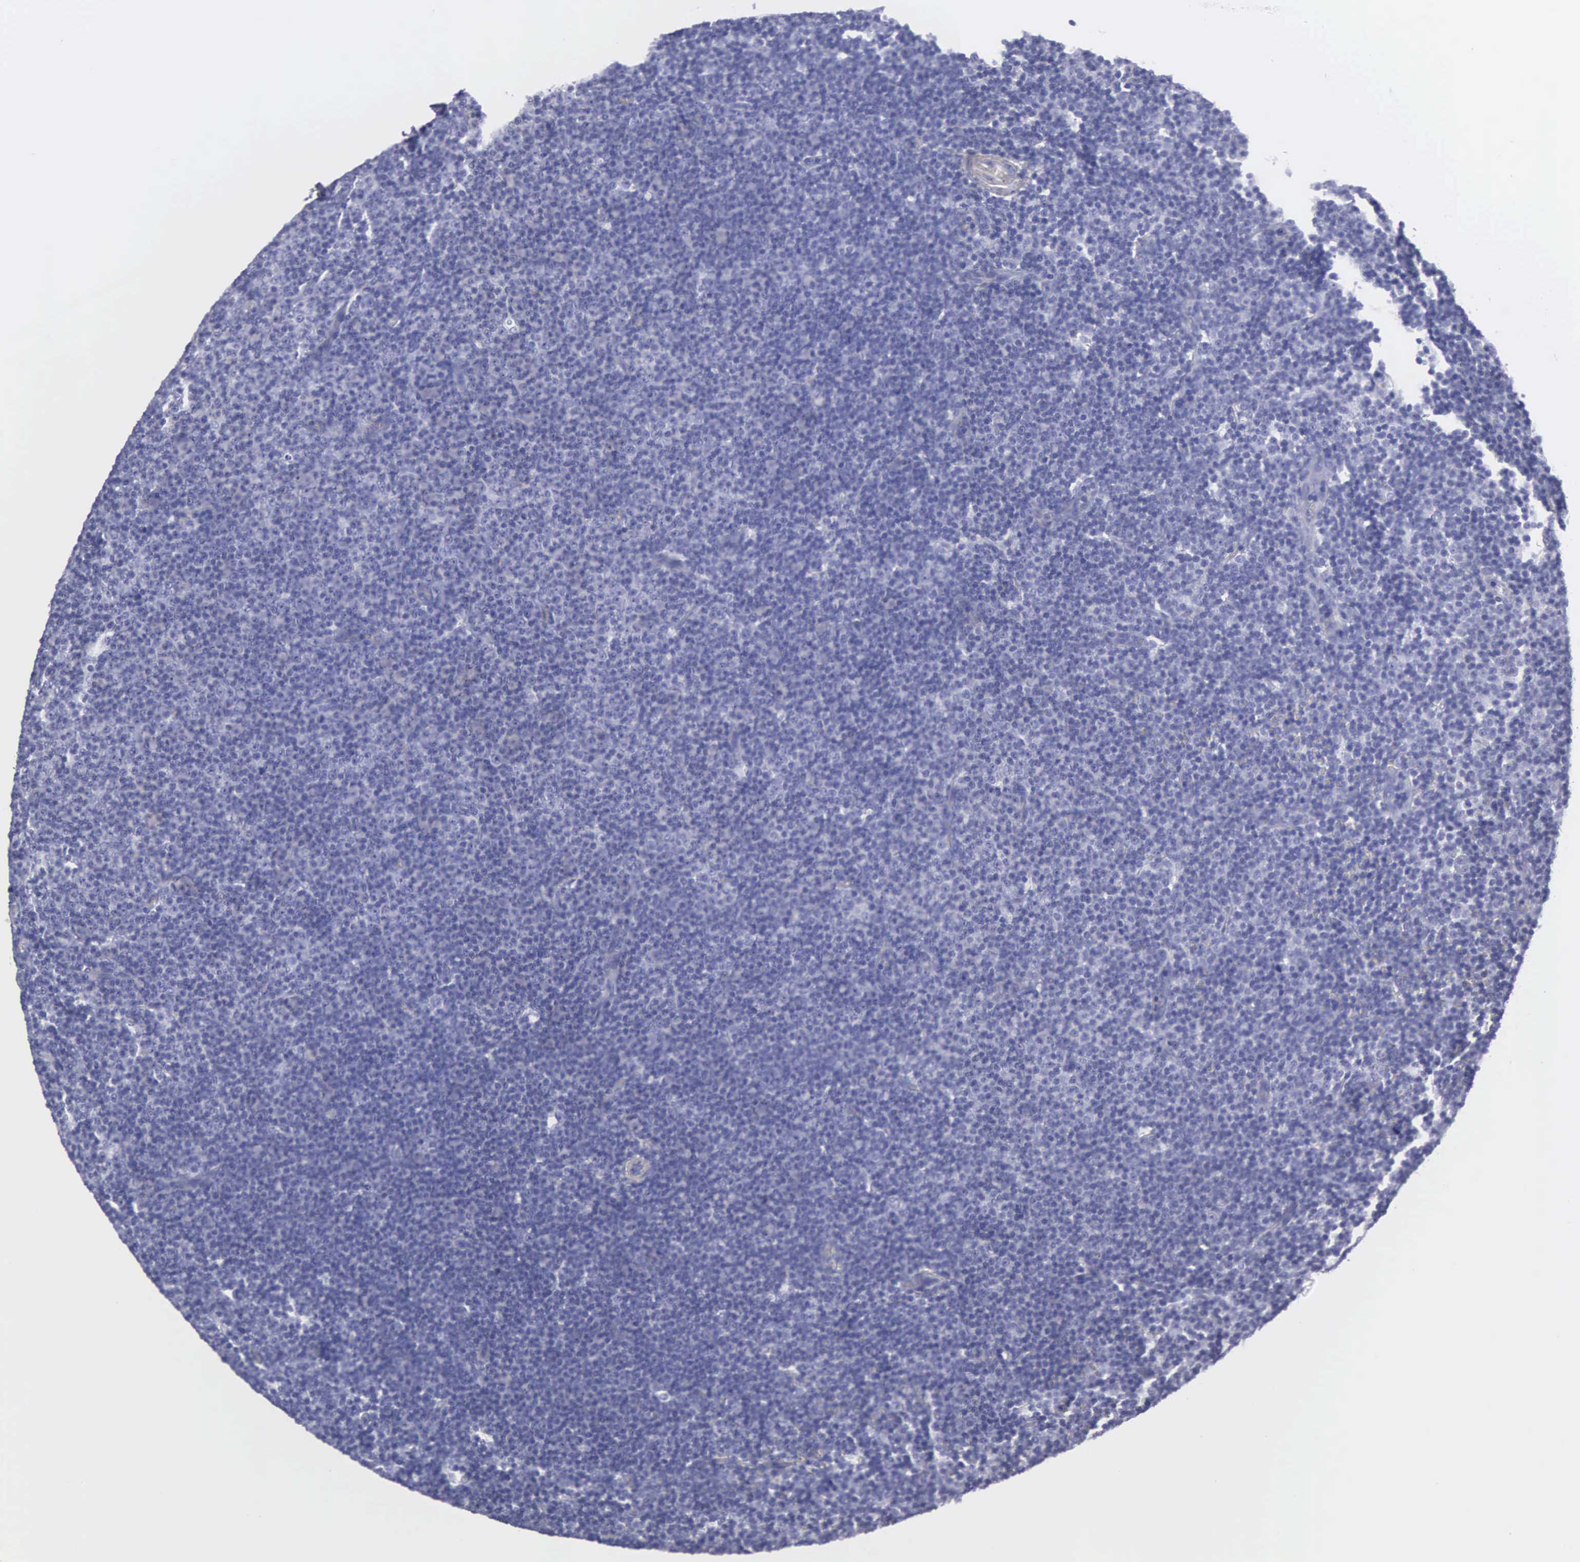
{"staining": {"intensity": "negative", "quantity": "none", "location": "none"}, "tissue": "lymphoma", "cell_type": "Tumor cells", "image_type": "cancer", "snomed": [{"axis": "morphology", "description": "Malignant lymphoma, non-Hodgkin's type, Low grade"}, {"axis": "topography", "description": "Lymph node"}], "caption": "Immunohistochemistry (IHC) histopathology image of human lymphoma stained for a protein (brown), which demonstrates no positivity in tumor cells.", "gene": "FBLN5", "patient": {"sex": "male", "age": 57}}